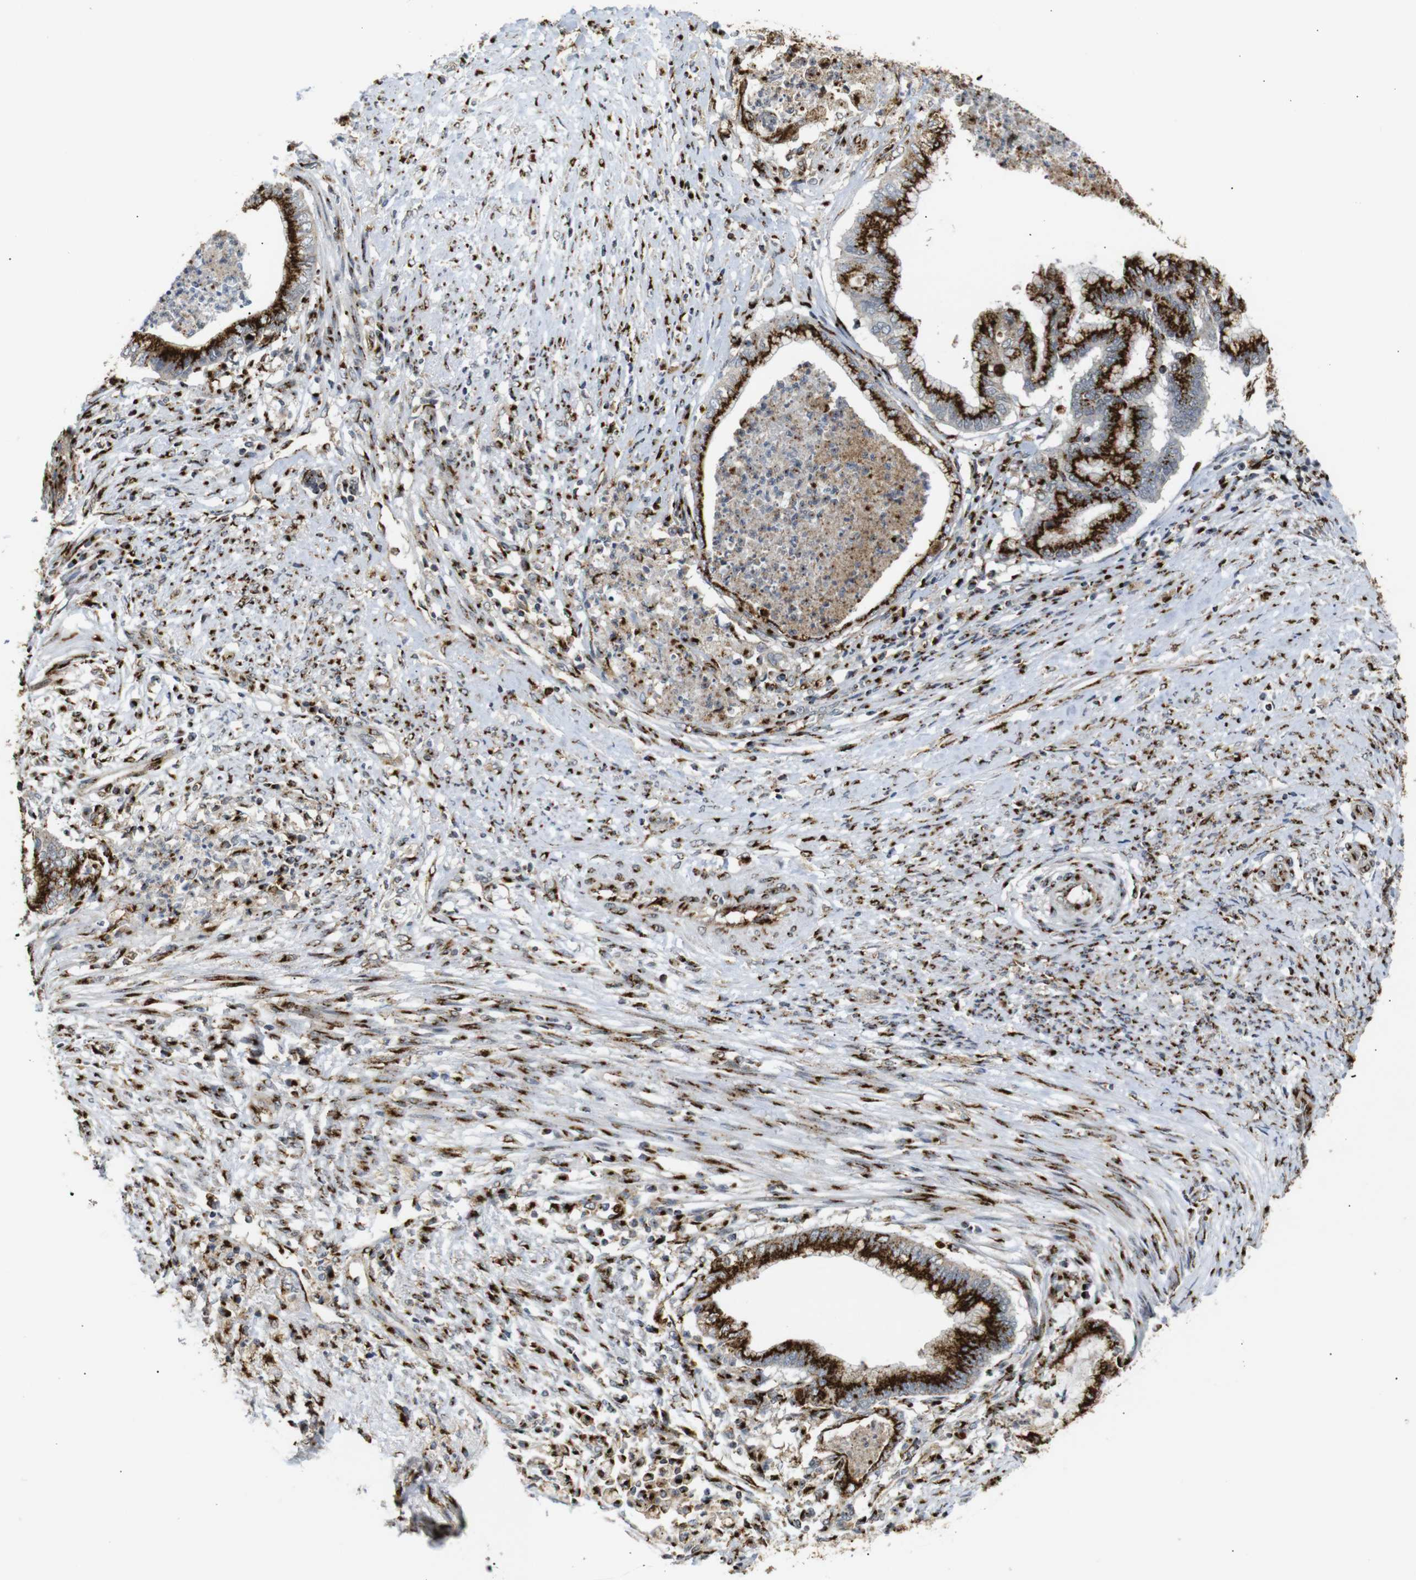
{"staining": {"intensity": "strong", "quantity": ">75%", "location": "cytoplasmic/membranous"}, "tissue": "endometrial cancer", "cell_type": "Tumor cells", "image_type": "cancer", "snomed": [{"axis": "morphology", "description": "Necrosis, NOS"}, {"axis": "morphology", "description": "Adenocarcinoma, NOS"}, {"axis": "topography", "description": "Endometrium"}], "caption": "Brown immunohistochemical staining in endometrial cancer (adenocarcinoma) shows strong cytoplasmic/membranous staining in about >75% of tumor cells.", "gene": "TGOLN2", "patient": {"sex": "female", "age": 79}}